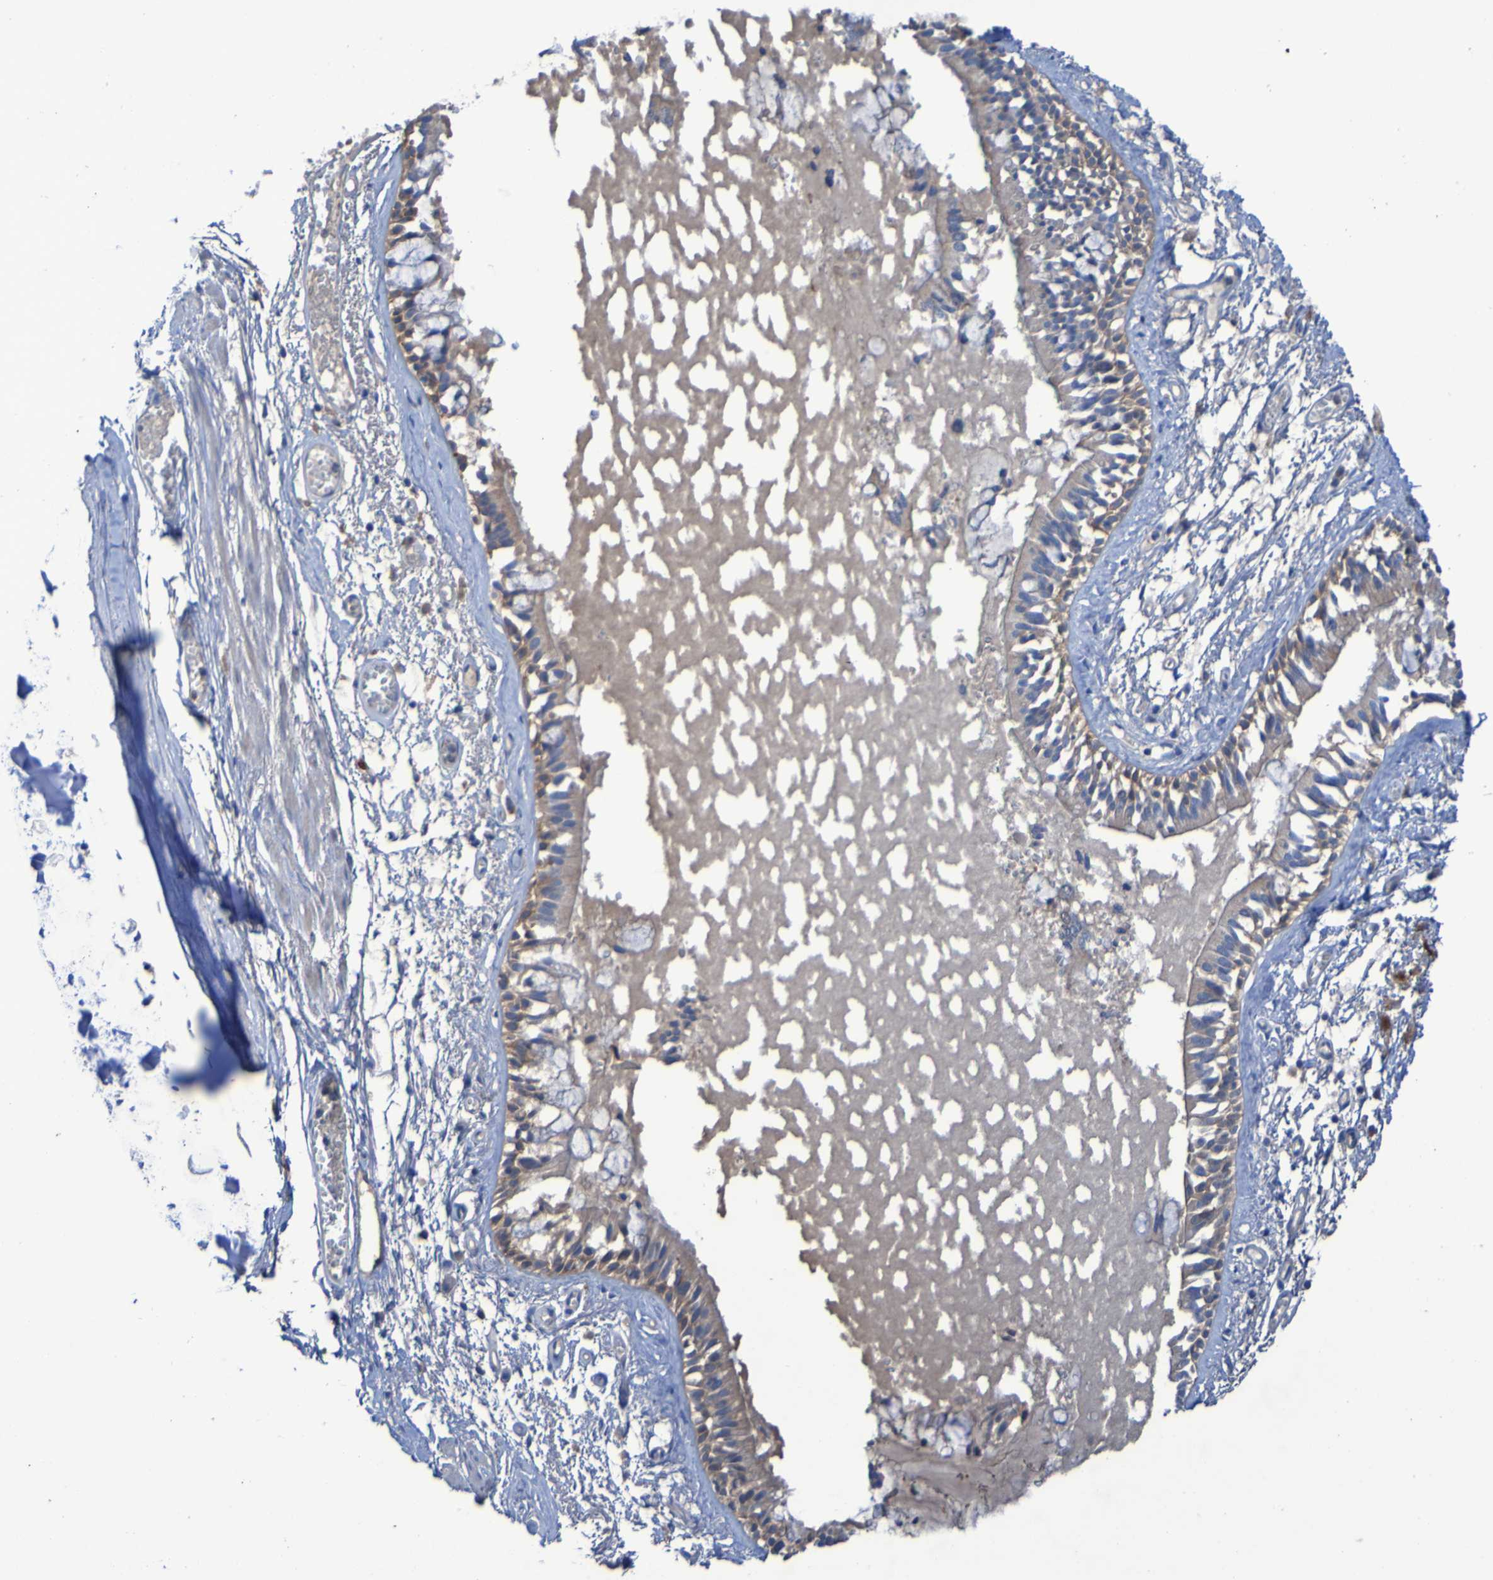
{"staining": {"intensity": "moderate", "quantity": ">75%", "location": "cytoplasmic/membranous"}, "tissue": "bronchus", "cell_type": "Respiratory epithelial cells", "image_type": "normal", "snomed": [{"axis": "morphology", "description": "Normal tissue, NOS"}, {"axis": "morphology", "description": "Inflammation, NOS"}, {"axis": "topography", "description": "Cartilage tissue"}, {"axis": "topography", "description": "Lung"}], "caption": "Immunohistochemical staining of benign bronchus reveals moderate cytoplasmic/membranous protein expression in approximately >75% of respiratory epithelial cells.", "gene": "ARHGEF16", "patient": {"sex": "male", "age": 71}}